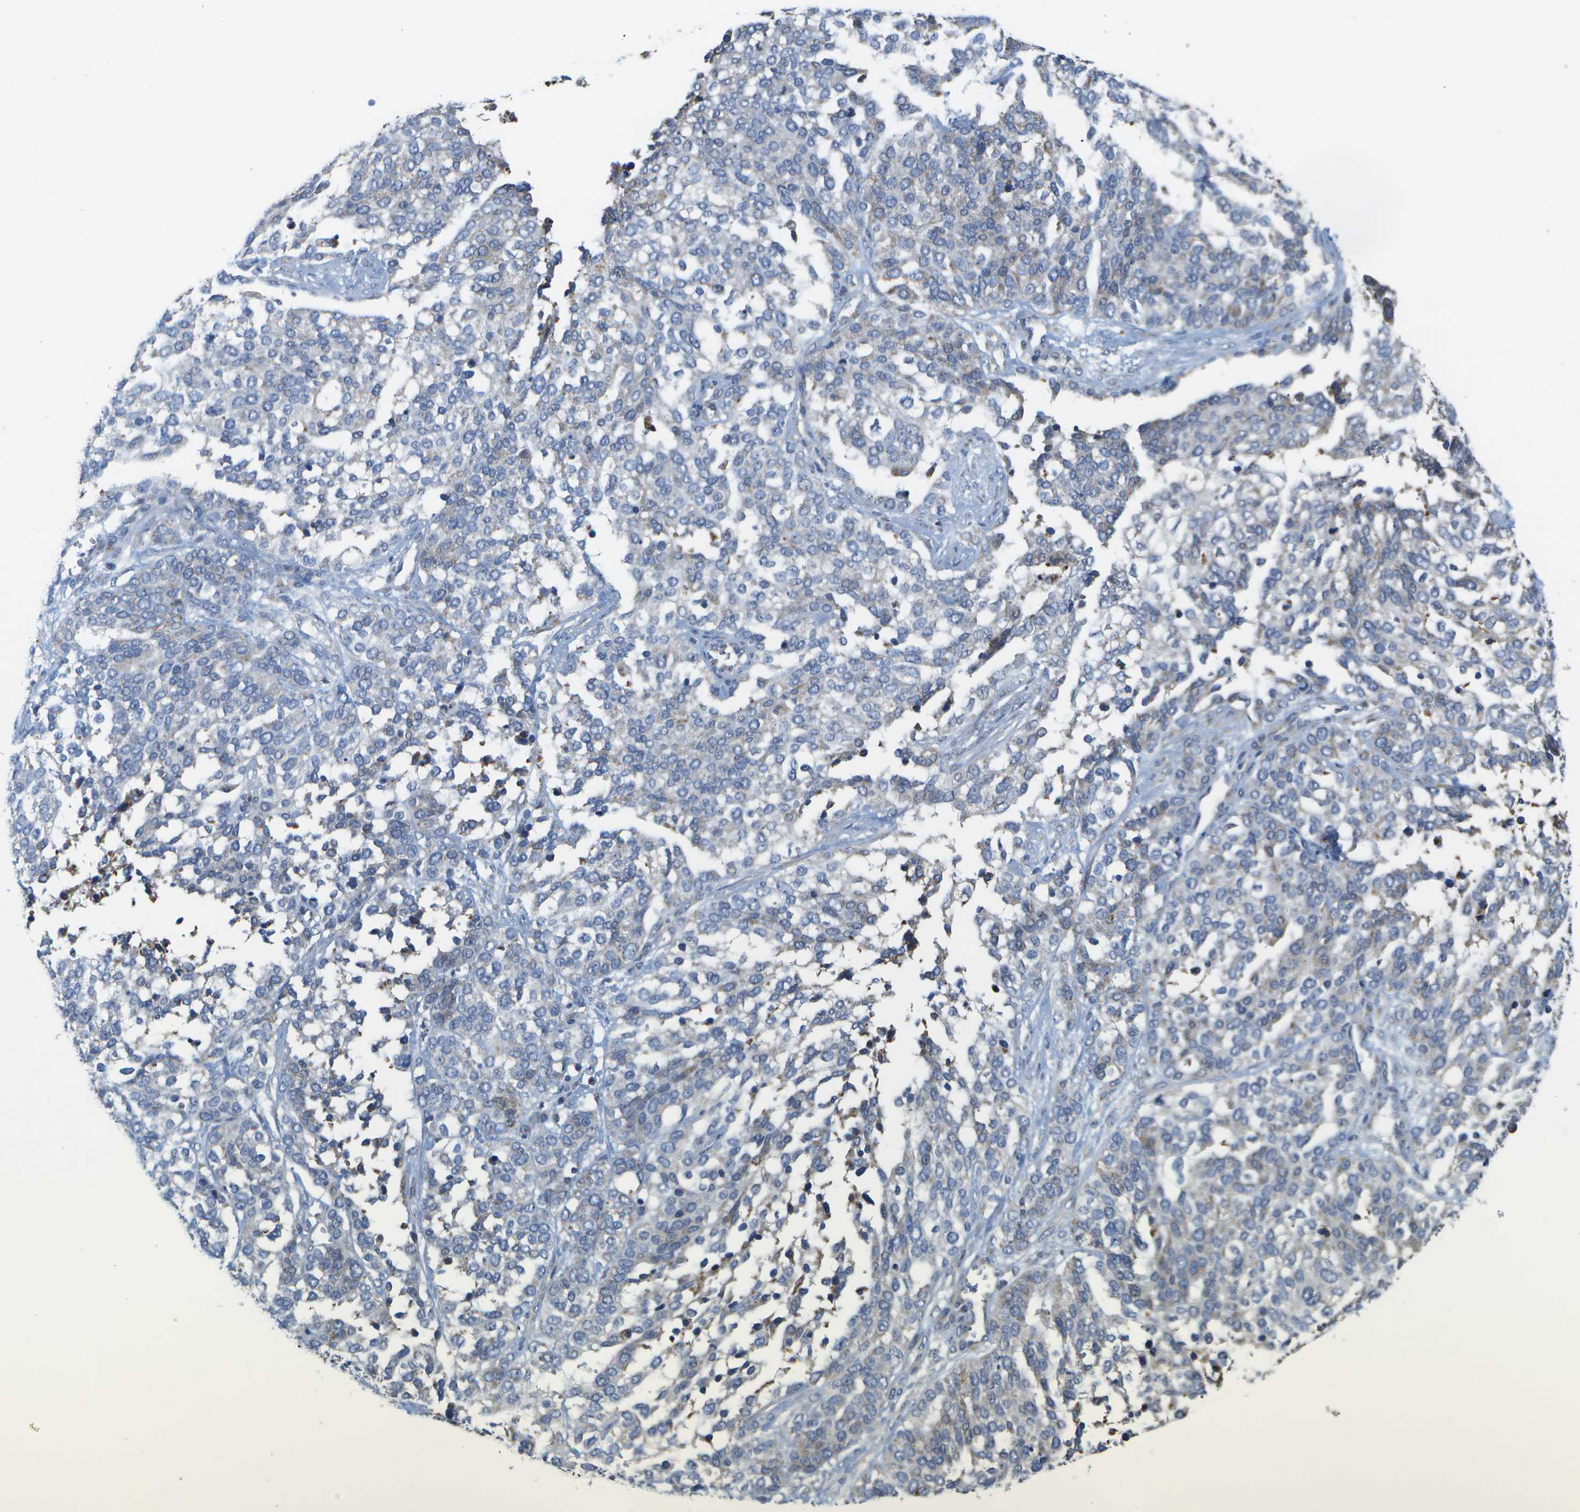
{"staining": {"intensity": "weak", "quantity": "<25%", "location": "cytoplasmic/membranous"}, "tissue": "ovarian cancer", "cell_type": "Tumor cells", "image_type": "cancer", "snomed": [{"axis": "morphology", "description": "Cystadenocarcinoma, serous, NOS"}, {"axis": "topography", "description": "Ovary"}], "caption": "Immunohistochemistry (IHC) of human ovarian serous cystadenocarcinoma exhibits no positivity in tumor cells.", "gene": "HADHA", "patient": {"sex": "female", "age": 44}}